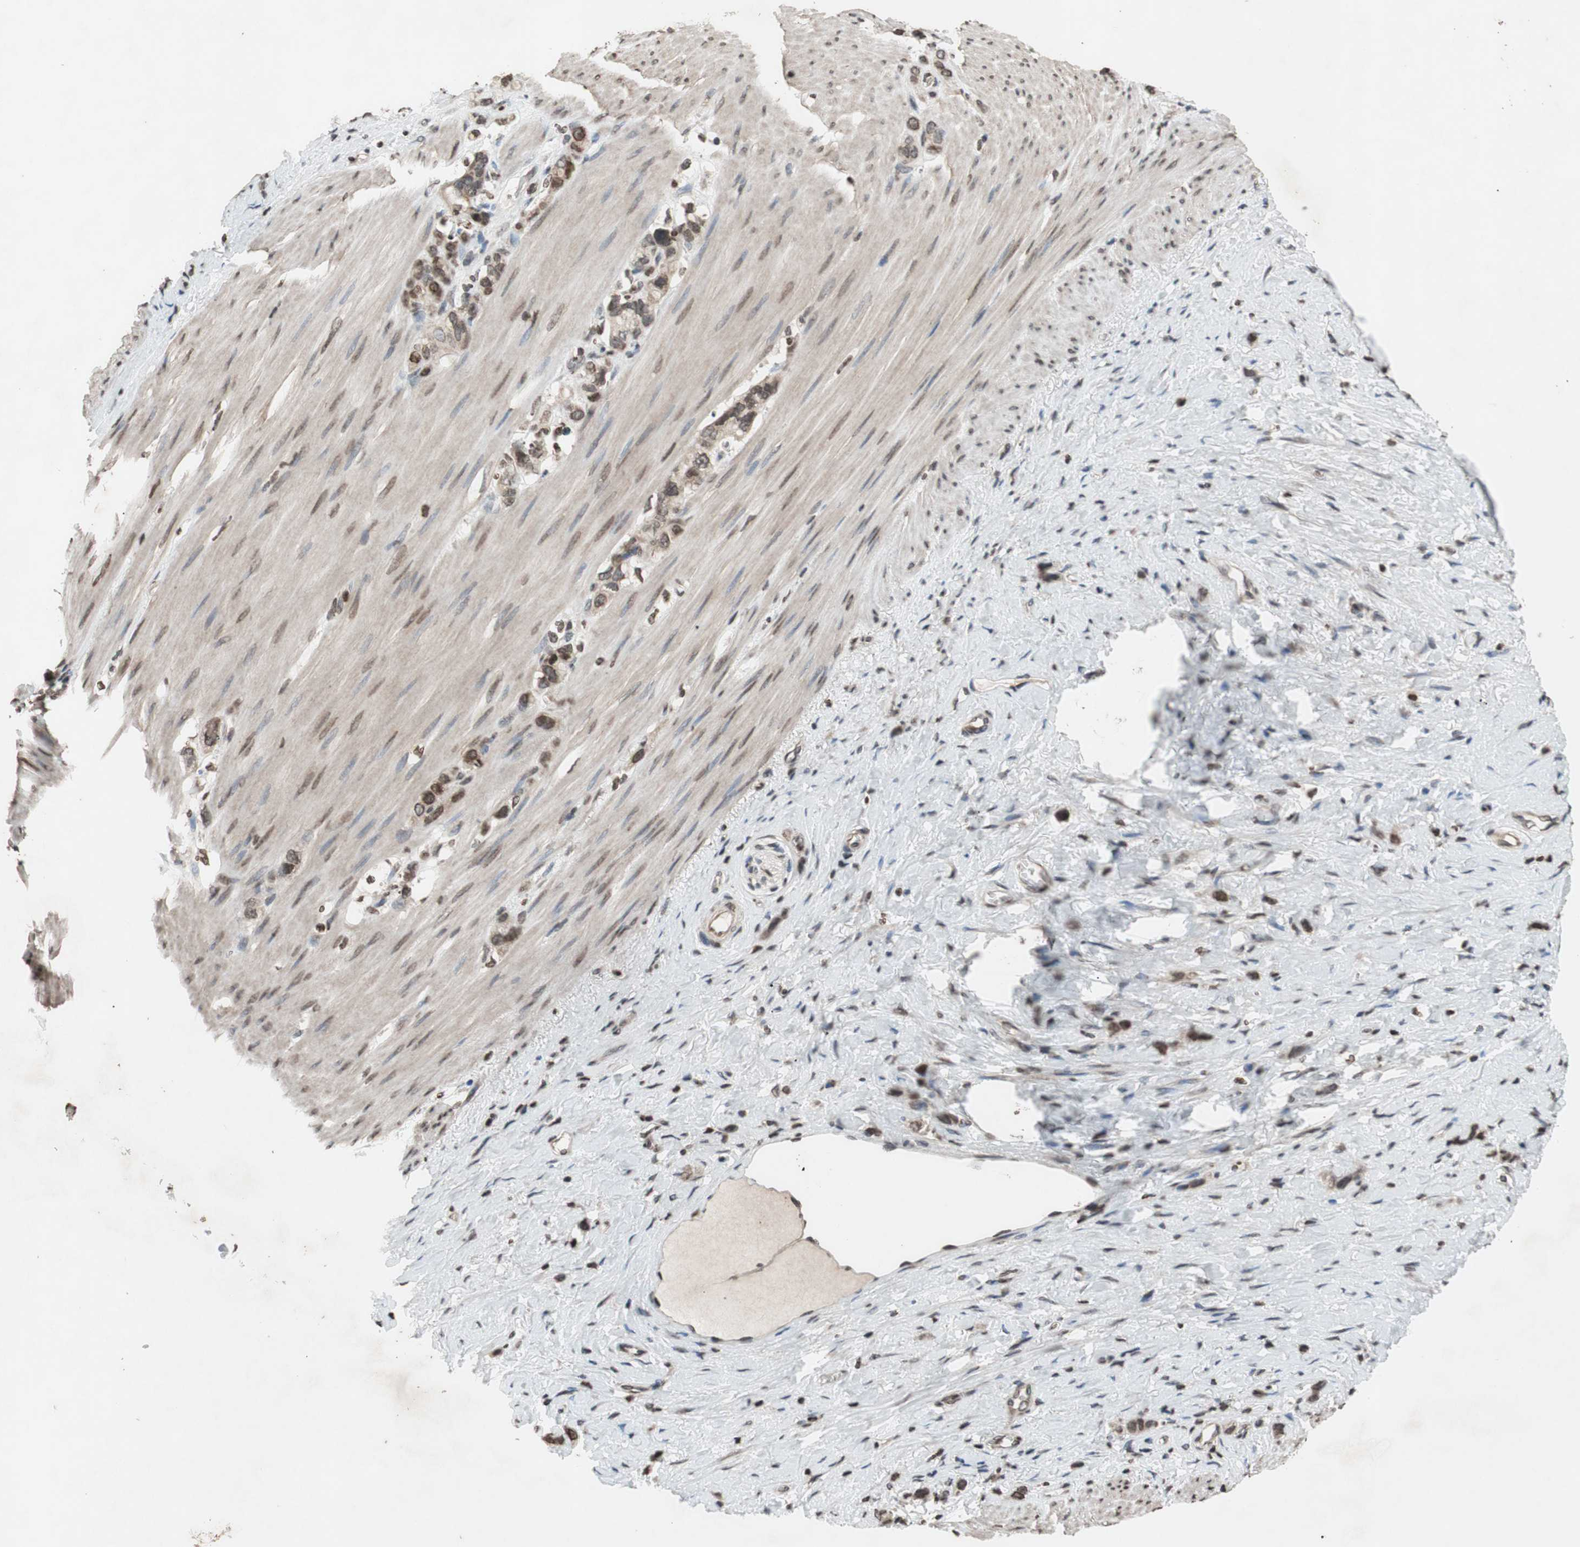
{"staining": {"intensity": "moderate", "quantity": "25%-75%", "location": "cytoplasmic/membranous,nuclear"}, "tissue": "stomach cancer", "cell_type": "Tumor cells", "image_type": "cancer", "snomed": [{"axis": "morphology", "description": "Normal tissue, NOS"}, {"axis": "morphology", "description": "Adenocarcinoma, NOS"}, {"axis": "morphology", "description": "Adenocarcinoma, High grade"}, {"axis": "topography", "description": "Stomach, upper"}, {"axis": "topography", "description": "Stomach"}], "caption": "DAB (3,3'-diaminobenzidine) immunohistochemical staining of stomach cancer demonstrates moderate cytoplasmic/membranous and nuclear protein staining in approximately 25%-75% of tumor cells.", "gene": "MCM6", "patient": {"sex": "female", "age": 65}}